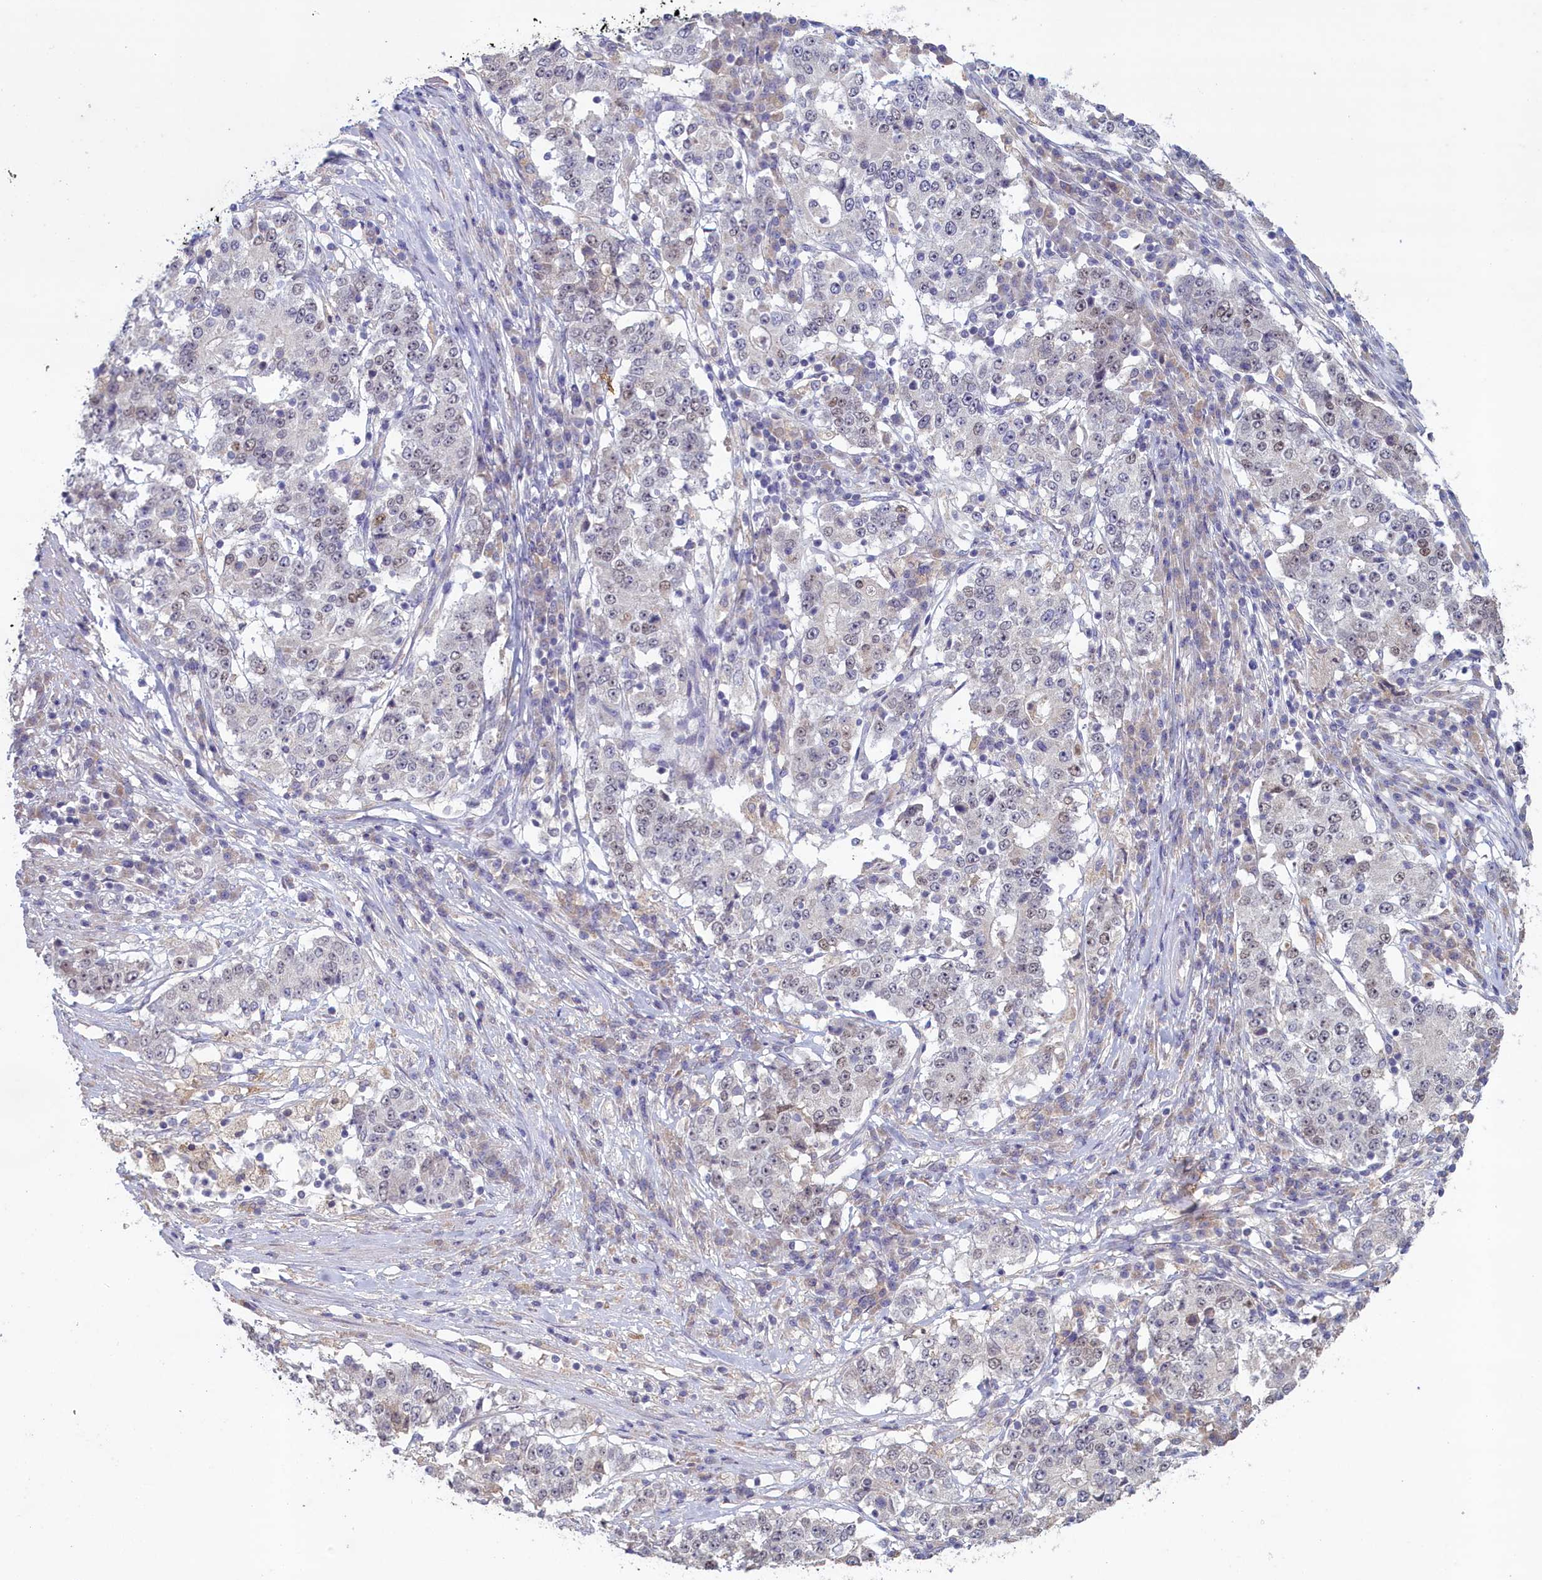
{"staining": {"intensity": "negative", "quantity": "none", "location": "none"}, "tissue": "stomach cancer", "cell_type": "Tumor cells", "image_type": "cancer", "snomed": [{"axis": "morphology", "description": "Adenocarcinoma, NOS"}, {"axis": "topography", "description": "Stomach"}], "caption": "Protein analysis of stomach cancer exhibits no significant staining in tumor cells. (DAB (3,3'-diaminobenzidine) immunohistochemistry, high magnification).", "gene": "ATF7IP2", "patient": {"sex": "male", "age": 59}}